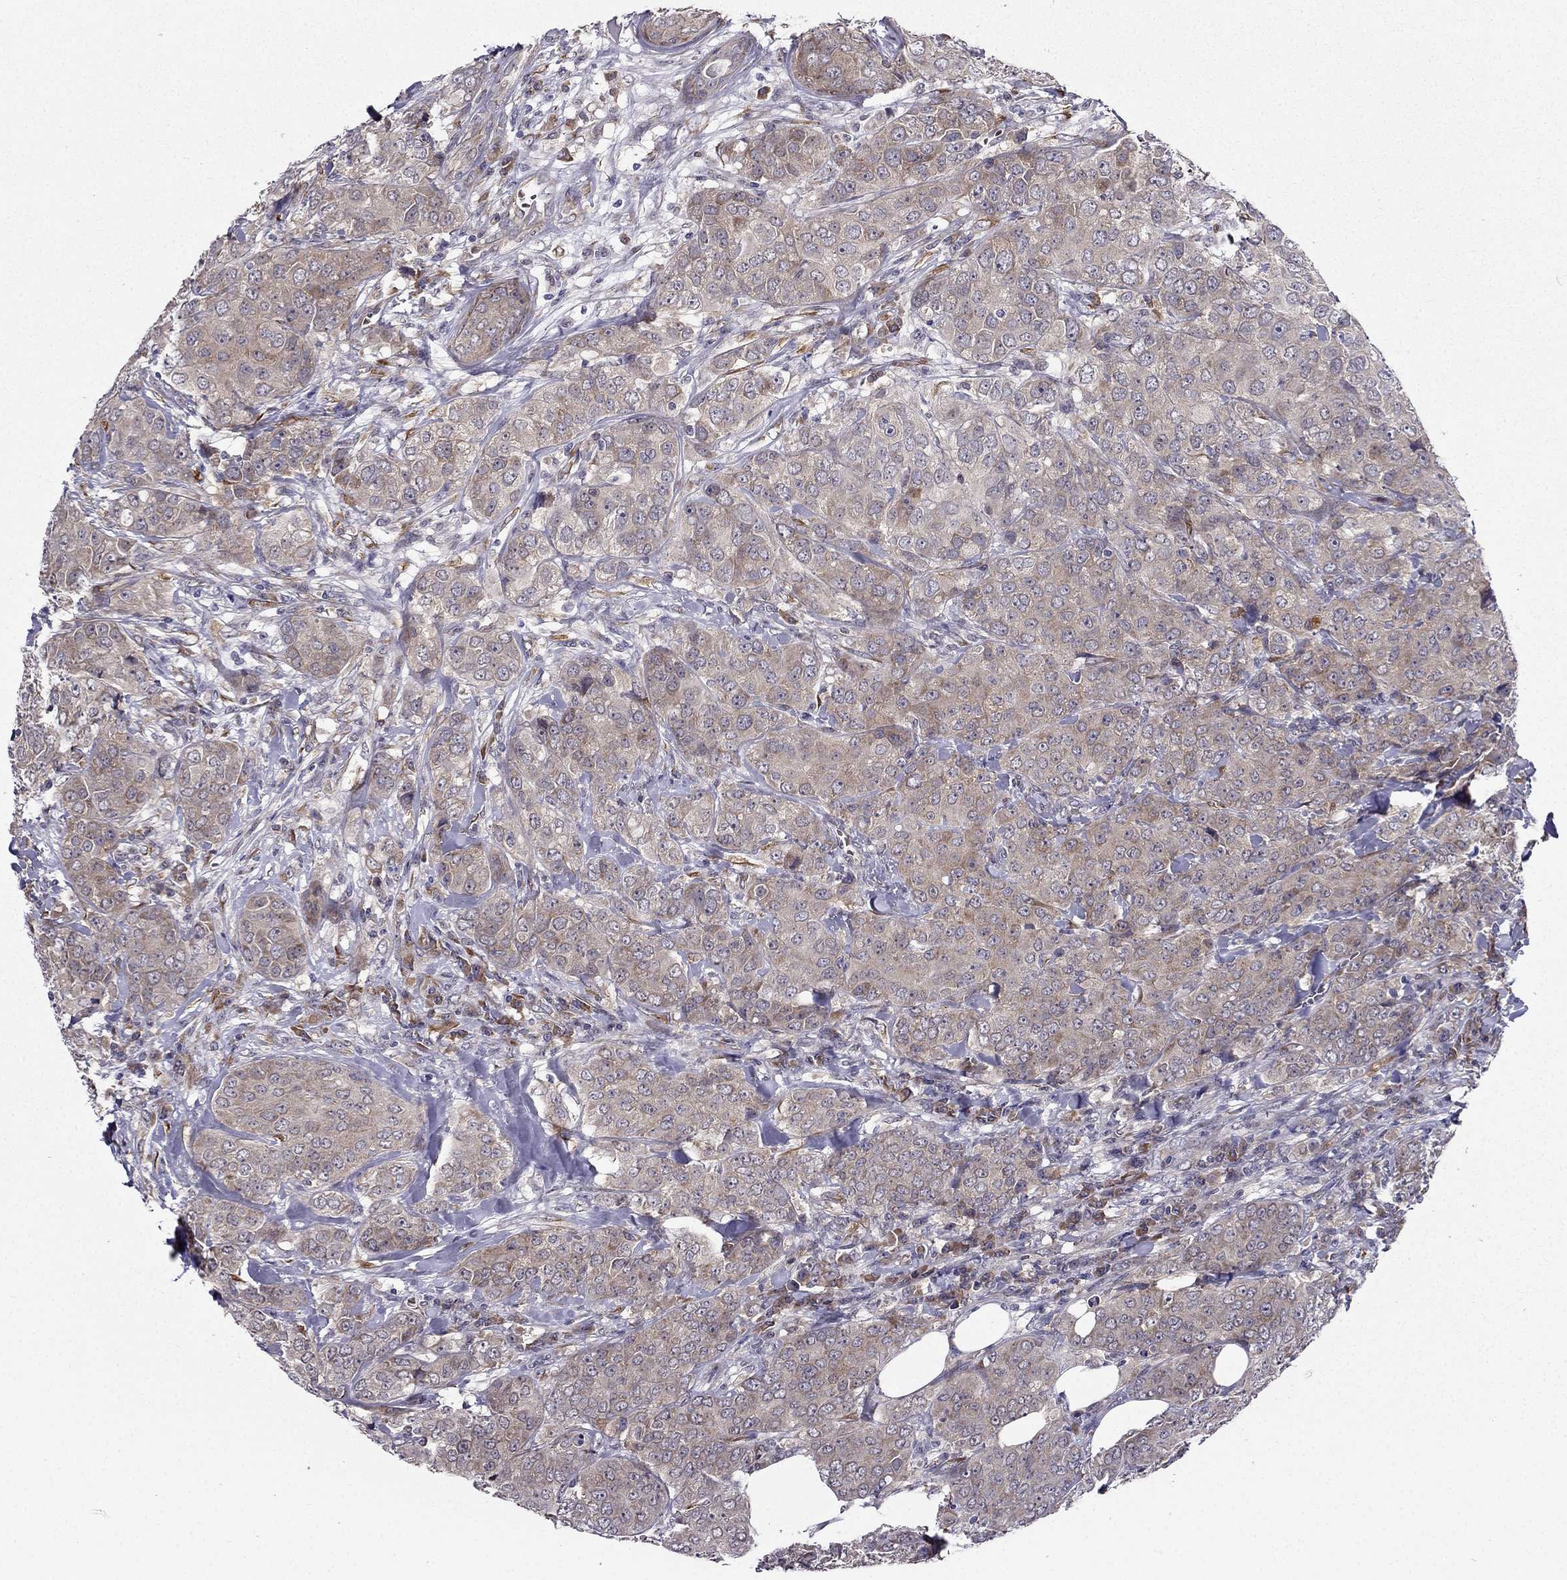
{"staining": {"intensity": "weak", "quantity": "<25%", "location": "cytoplasmic/membranous"}, "tissue": "breast cancer", "cell_type": "Tumor cells", "image_type": "cancer", "snomed": [{"axis": "morphology", "description": "Duct carcinoma"}, {"axis": "topography", "description": "Breast"}], "caption": "IHC image of neoplastic tissue: breast cancer stained with DAB (3,3'-diaminobenzidine) exhibits no significant protein staining in tumor cells.", "gene": "ARHGEF28", "patient": {"sex": "female", "age": 43}}